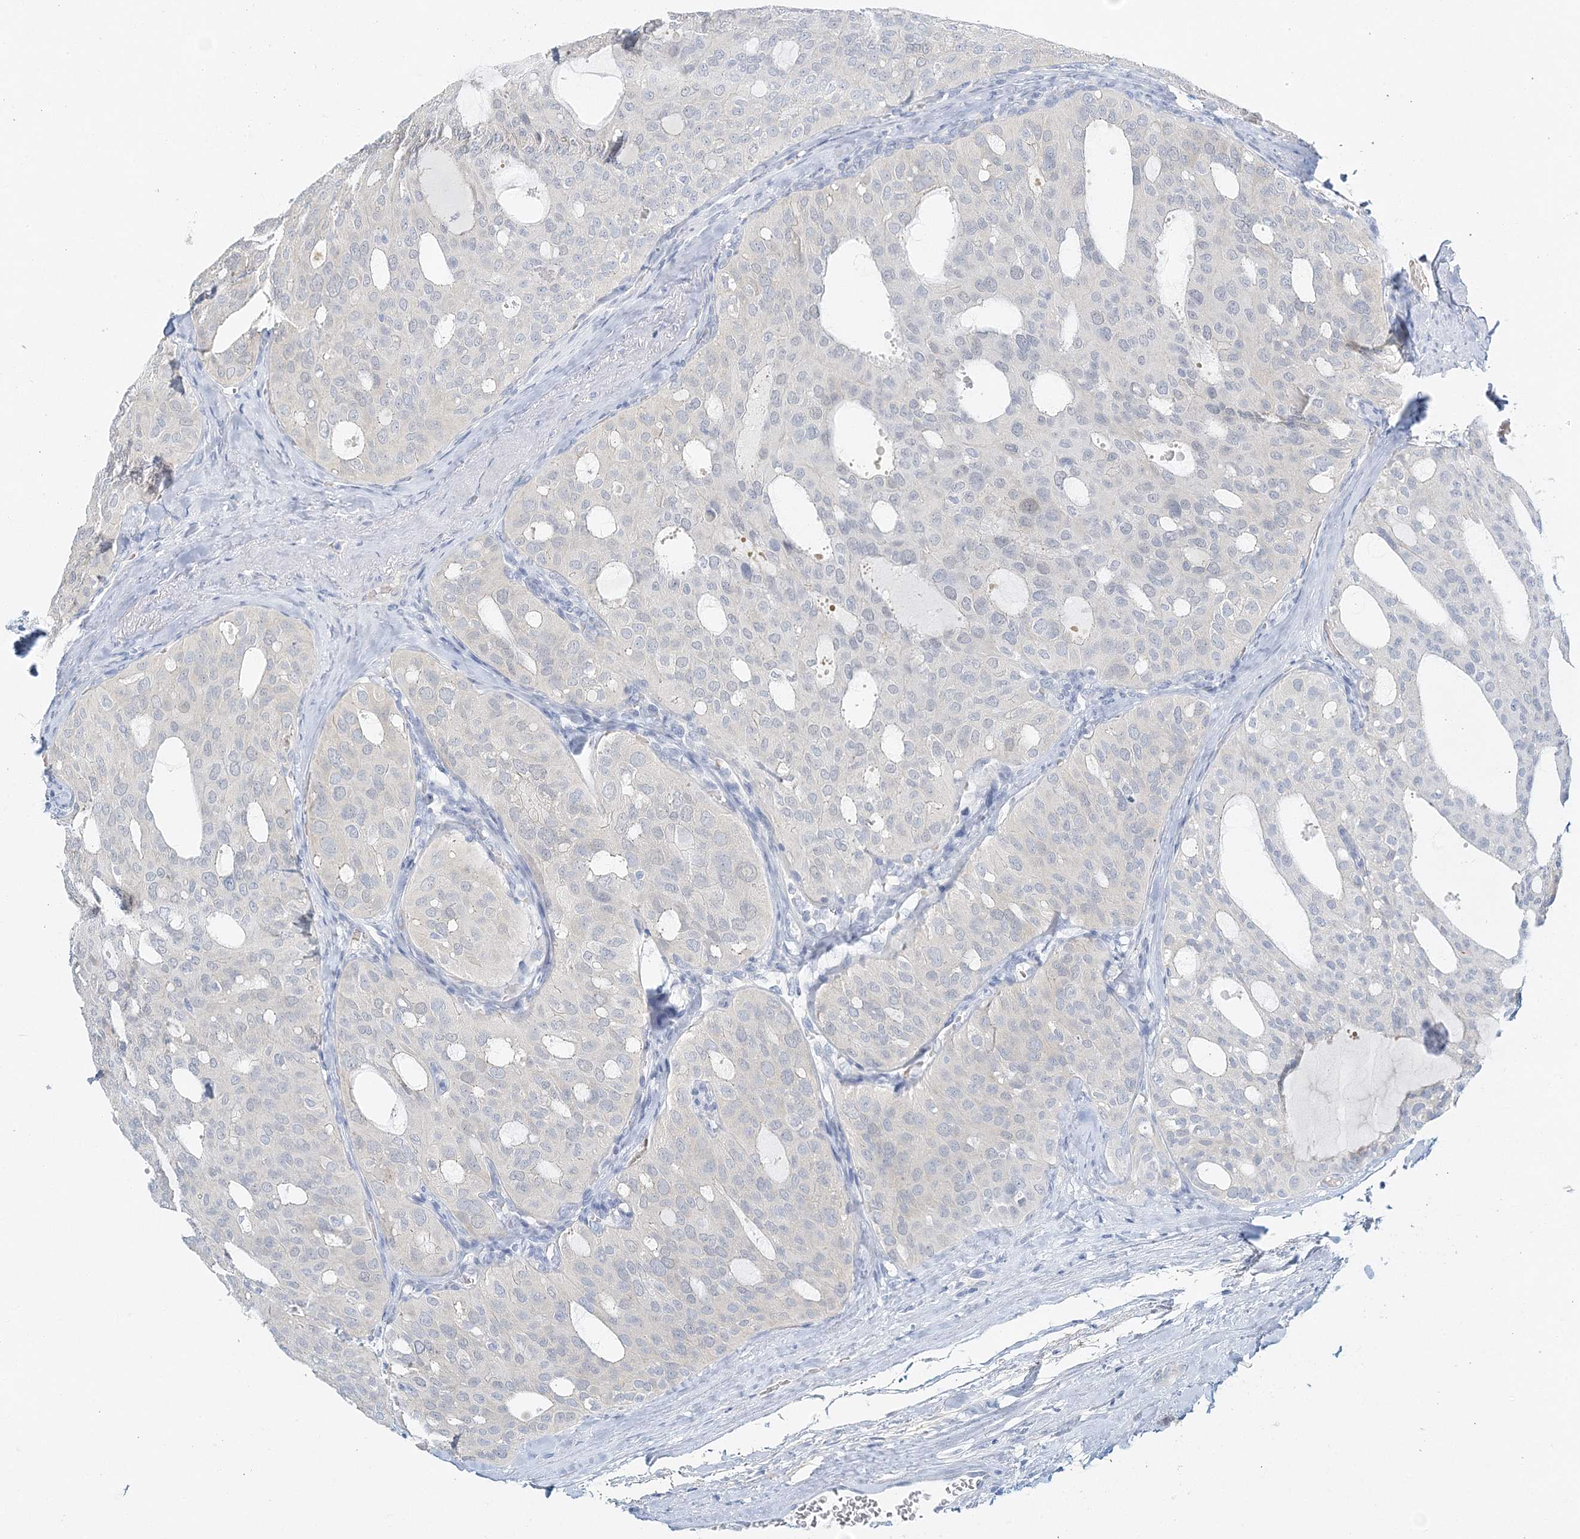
{"staining": {"intensity": "negative", "quantity": "none", "location": "none"}, "tissue": "thyroid cancer", "cell_type": "Tumor cells", "image_type": "cancer", "snomed": [{"axis": "morphology", "description": "Follicular adenoma carcinoma, NOS"}, {"axis": "topography", "description": "Thyroid gland"}], "caption": "The immunohistochemistry micrograph has no significant staining in tumor cells of thyroid cancer (follicular adenoma carcinoma) tissue.", "gene": "VILL", "patient": {"sex": "male", "age": 75}}